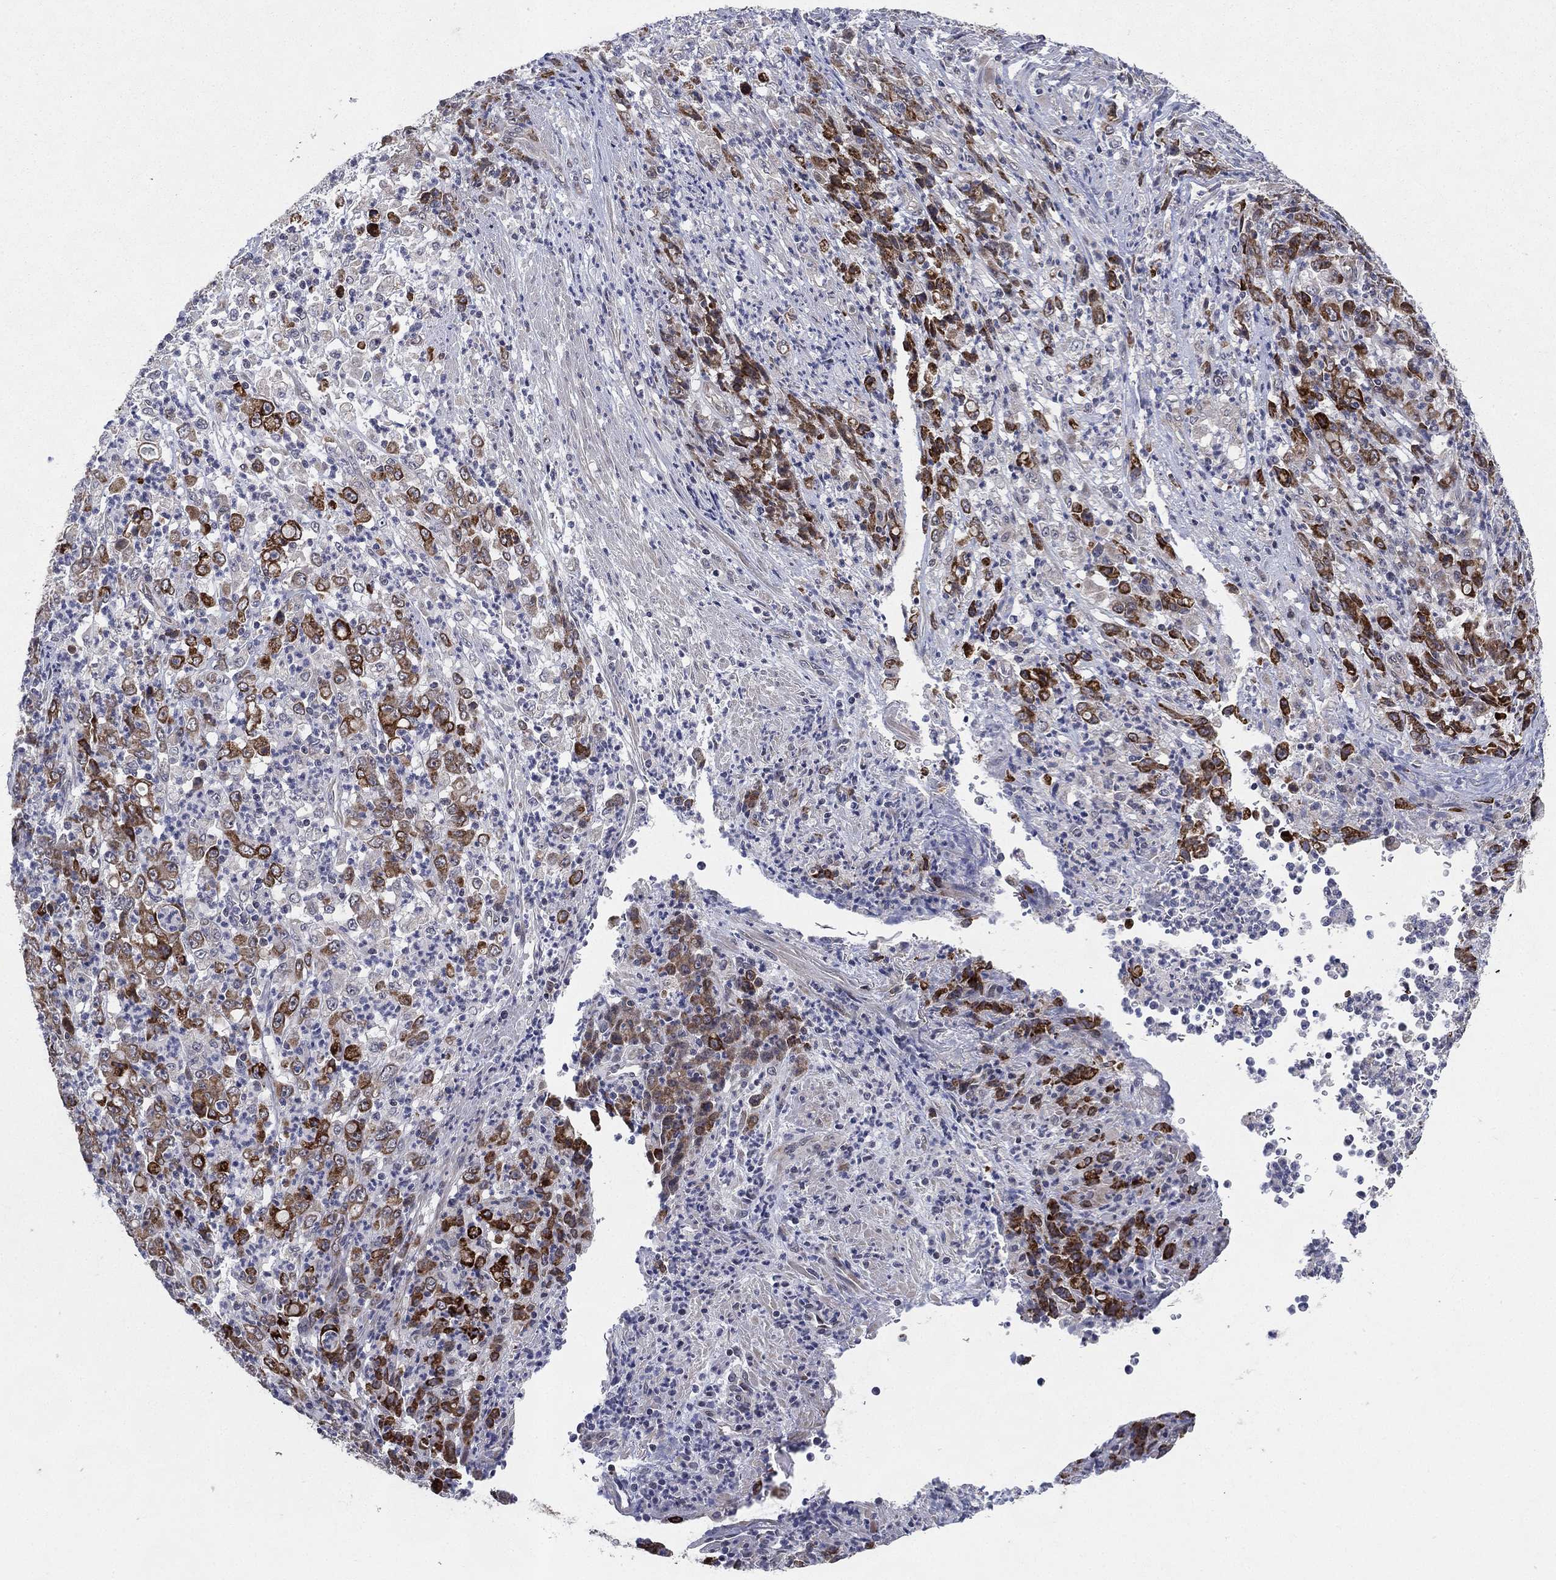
{"staining": {"intensity": "strong", "quantity": "25%-75%", "location": "cytoplasmic/membranous"}, "tissue": "stomach cancer", "cell_type": "Tumor cells", "image_type": "cancer", "snomed": [{"axis": "morphology", "description": "Adenocarcinoma, NOS"}, {"axis": "topography", "description": "Stomach, lower"}], "caption": "Strong cytoplasmic/membranous expression is present in approximately 25%-75% of tumor cells in stomach adenocarcinoma. The staining is performed using DAB brown chromogen to label protein expression. The nuclei are counter-stained blue using hematoxylin.", "gene": "KAT14", "patient": {"sex": "female", "age": 71}}